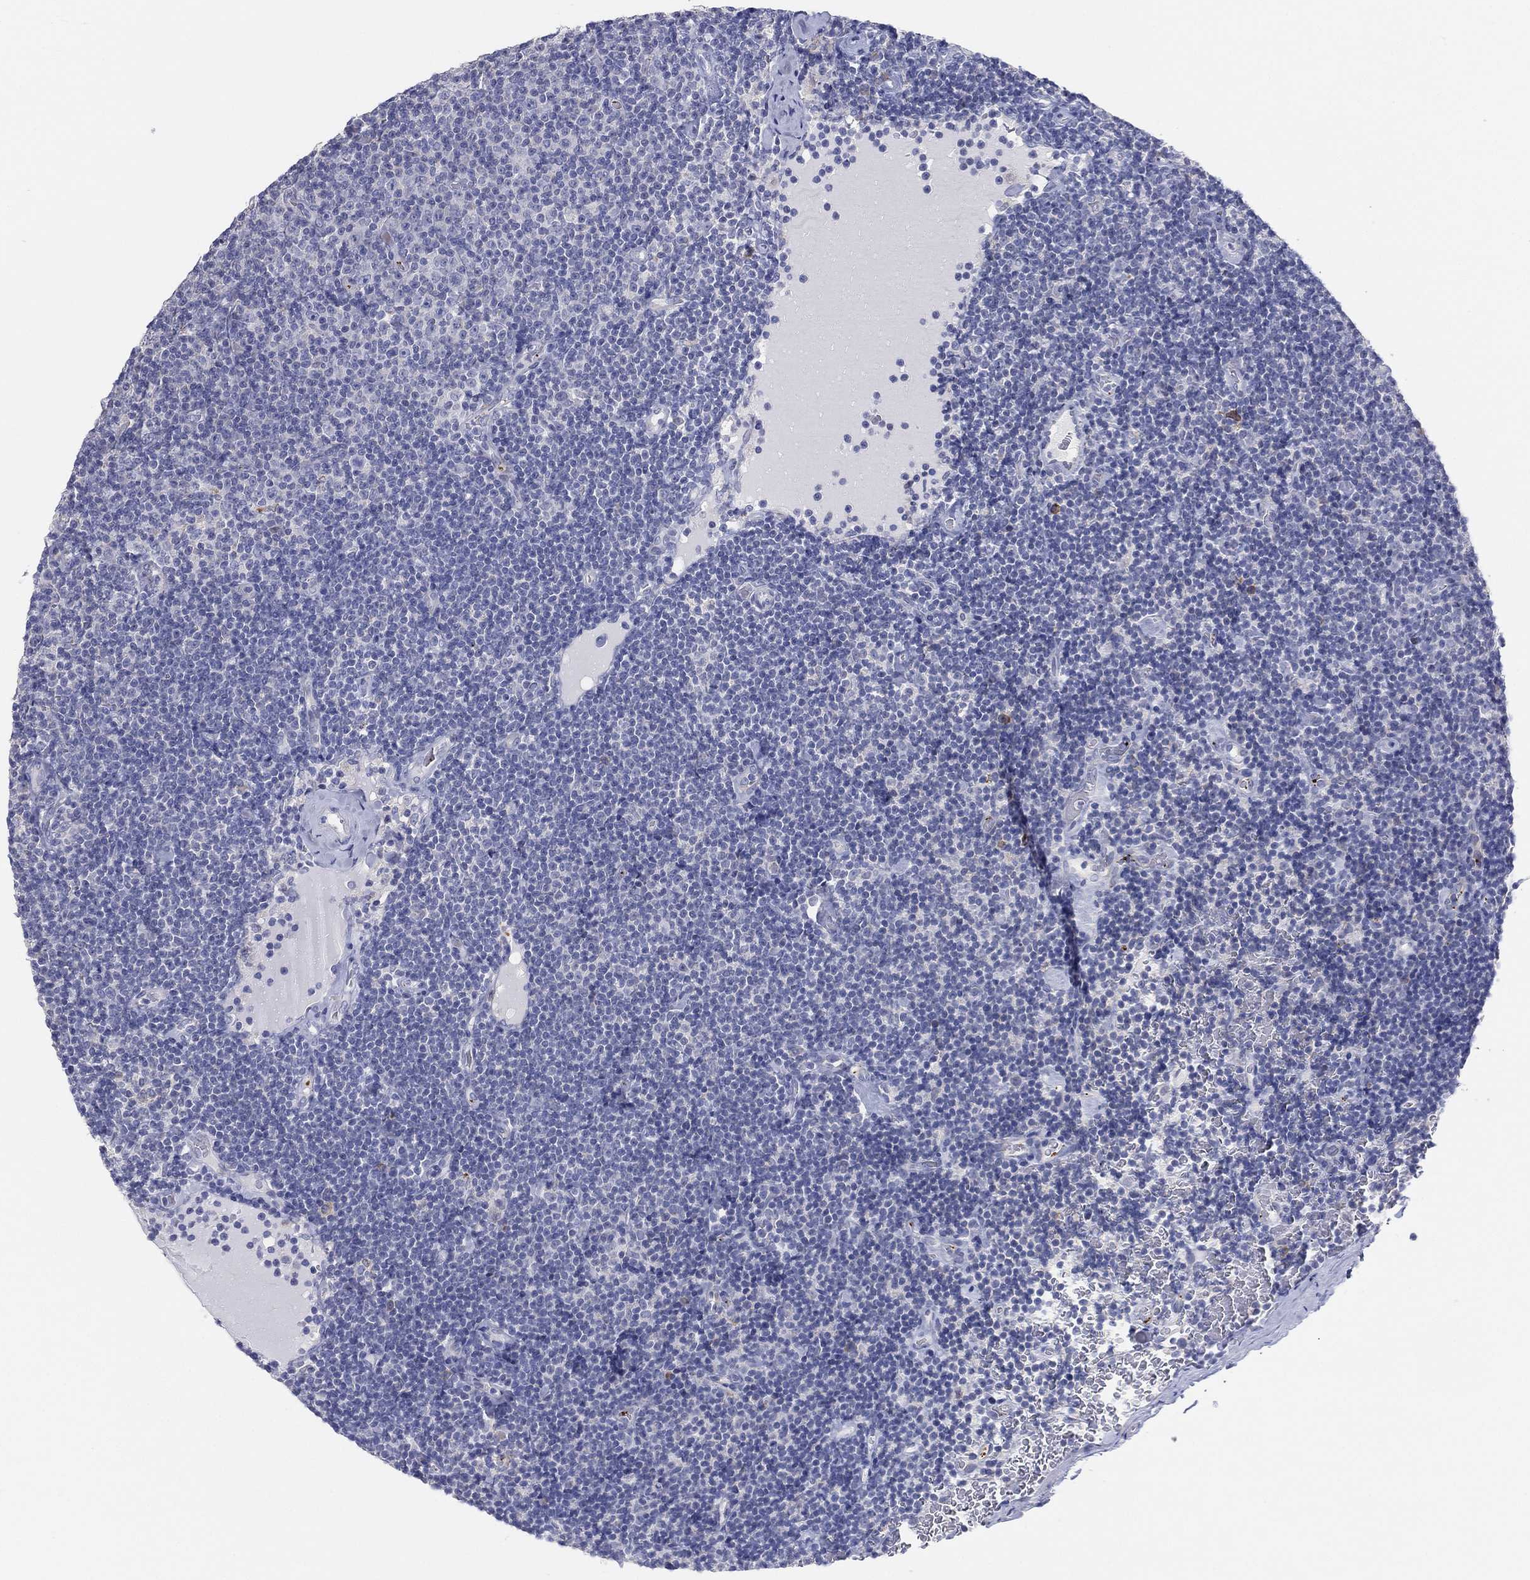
{"staining": {"intensity": "negative", "quantity": "none", "location": "none"}, "tissue": "lymphoma", "cell_type": "Tumor cells", "image_type": "cancer", "snomed": [{"axis": "morphology", "description": "Malignant lymphoma, non-Hodgkin's type, Low grade"}, {"axis": "topography", "description": "Lymph node"}], "caption": "DAB (3,3'-diaminobenzidine) immunohistochemical staining of low-grade malignant lymphoma, non-Hodgkin's type demonstrates no significant staining in tumor cells.", "gene": "TMEM40", "patient": {"sex": "male", "age": 81}}